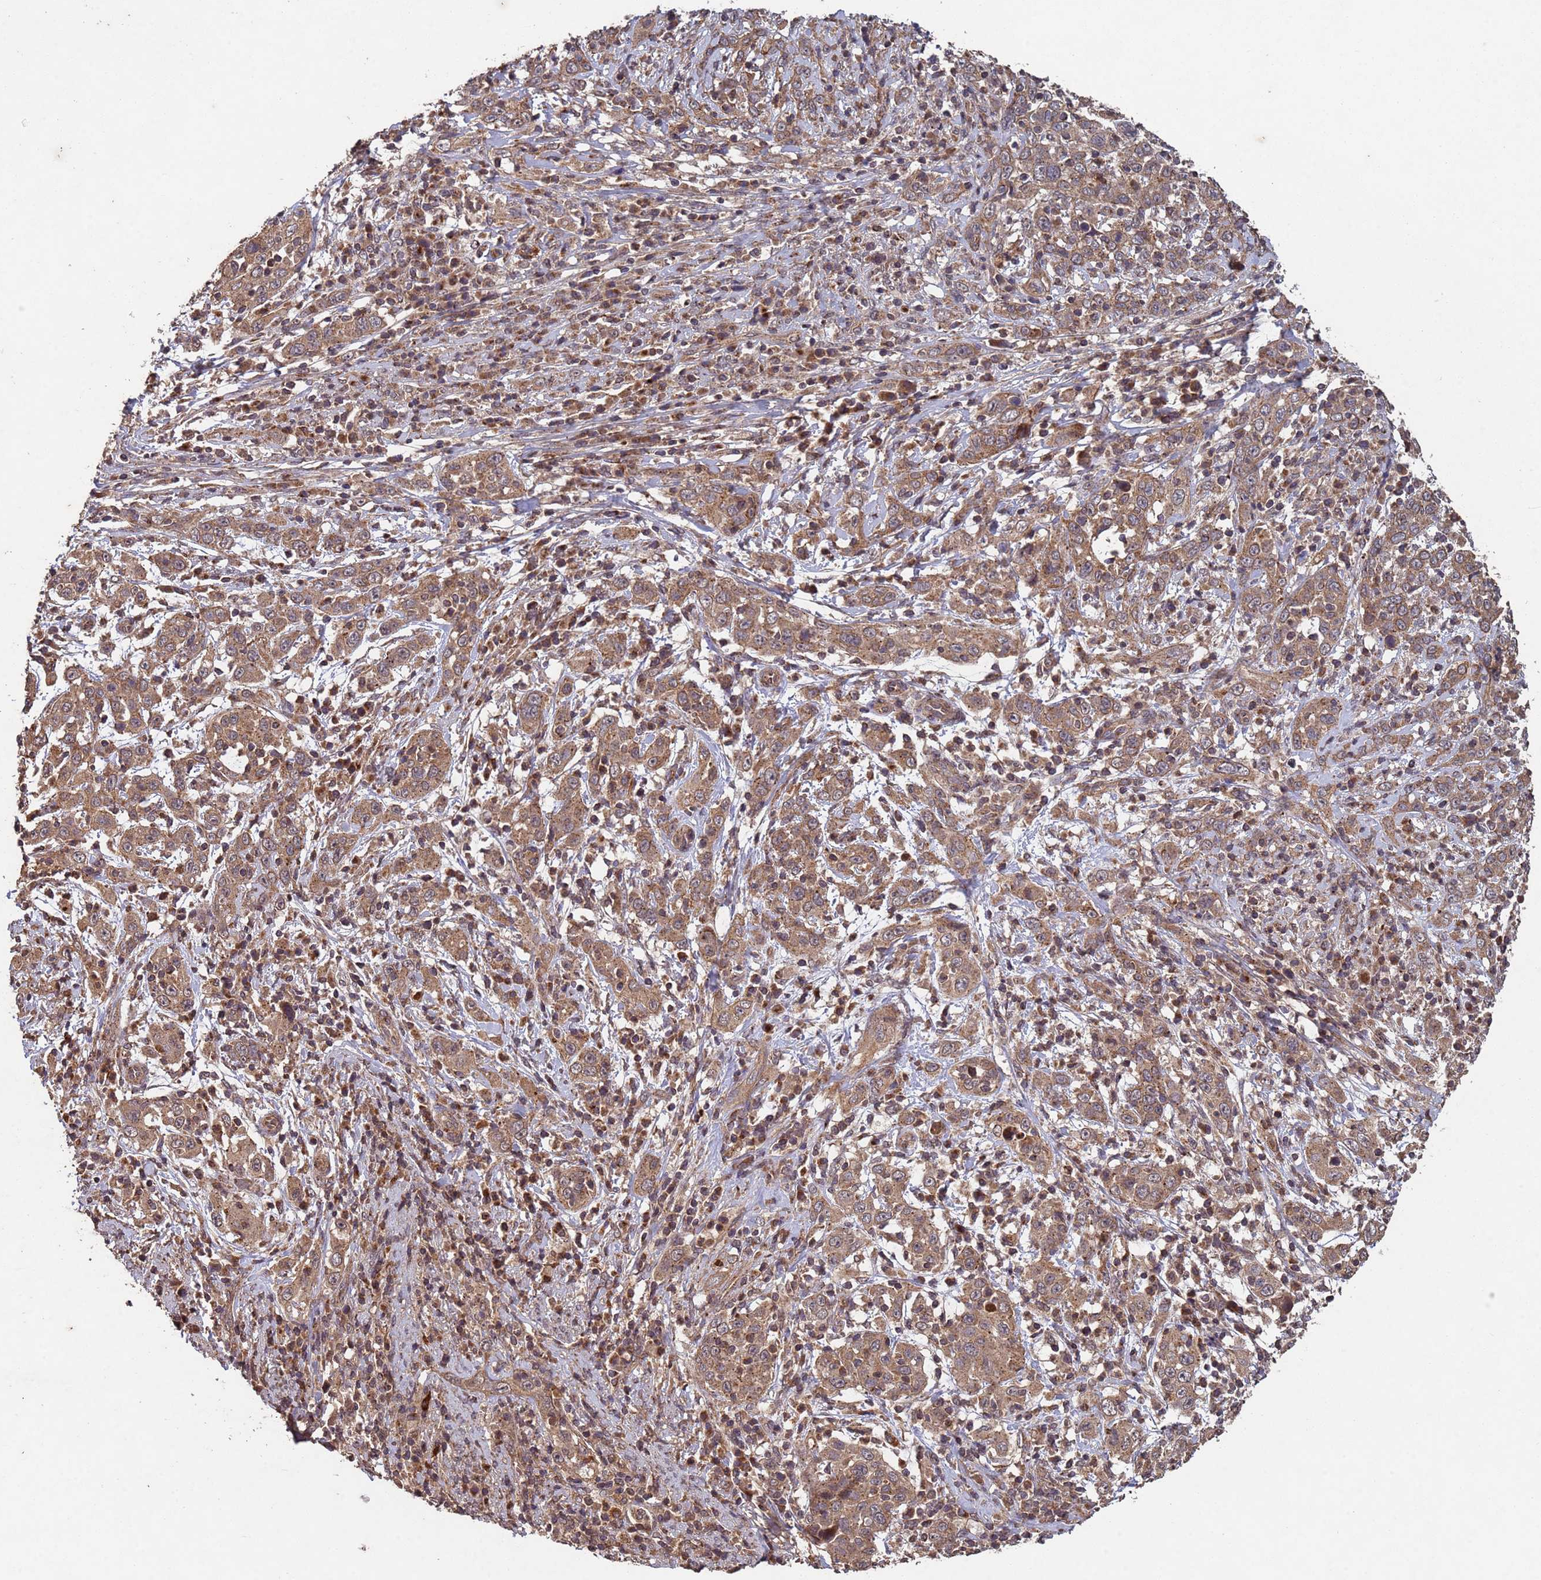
{"staining": {"intensity": "moderate", "quantity": ">75%", "location": "cytoplasmic/membranous"}, "tissue": "cervical cancer", "cell_type": "Tumor cells", "image_type": "cancer", "snomed": [{"axis": "morphology", "description": "Squamous cell carcinoma, NOS"}, {"axis": "topography", "description": "Cervix"}], "caption": "High-power microscopy captured an immunohistochemistry photomicrograph of cervical cancer, revealing moderate cytoplasmic/membranous positivity in approximately >75% of tumor cells.", "gene": "FASTKD1", "patient": {"sex": "female", "age": 46}}